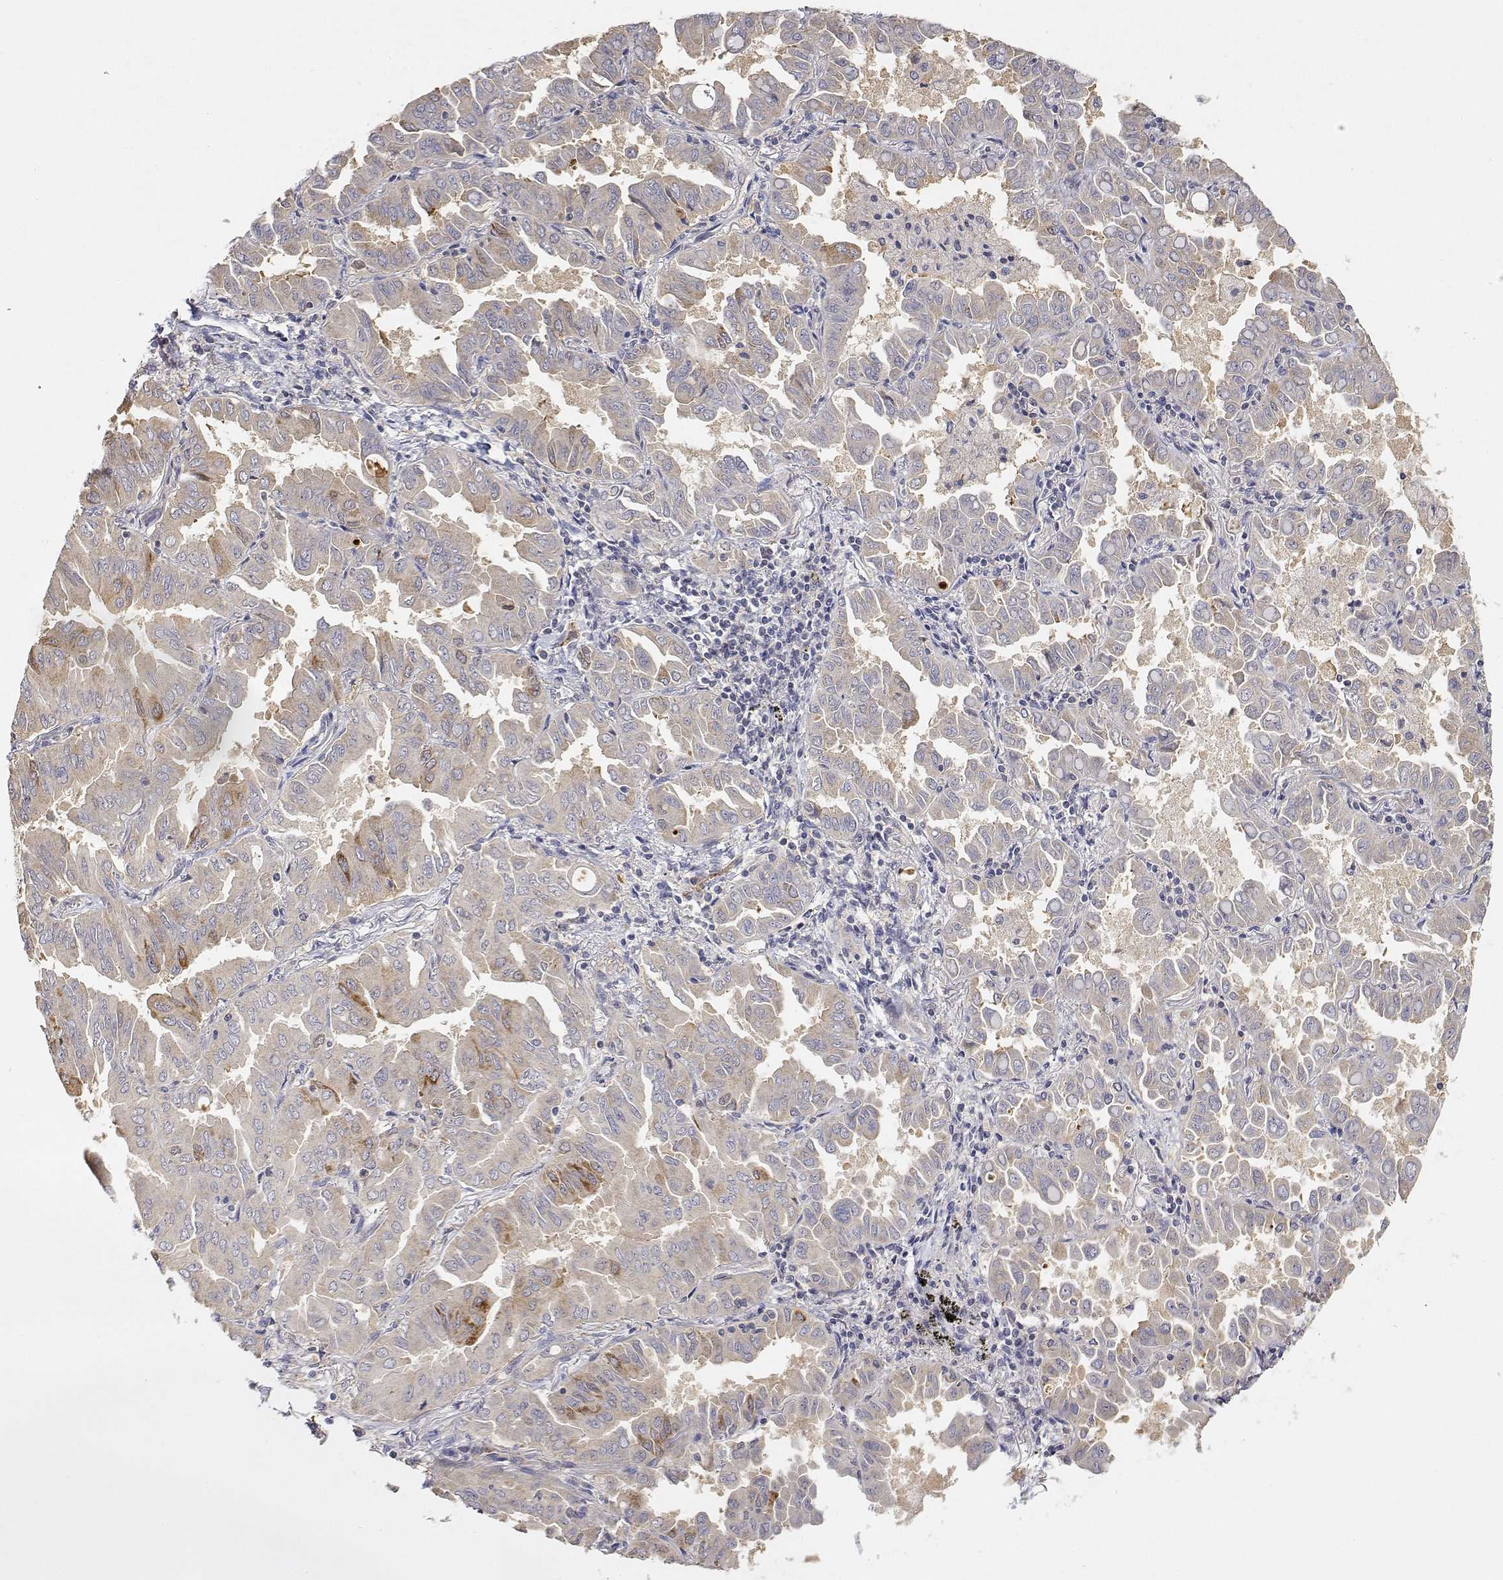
{"staining": {"intensity": "moderate", "quantity": "<25%", "location": "cytoplasmic/membranous"}, "tissue": "lung cancer", "cell_type": "Tumor cells", "image_type": "cancer", "snomed": [{"axis": "morphology", "description": "Adenocarcinoma, NOS"}, {"axis": "topography", "description": "Lung"}], "caption": "Lung cancer stained with a brown dye exhibits moderate cytoplasmic/membranous positive expression in approximately <25% of tumor cells.", "gene": "LONRF3", "patient": {"sex": "male", "age": 64}}